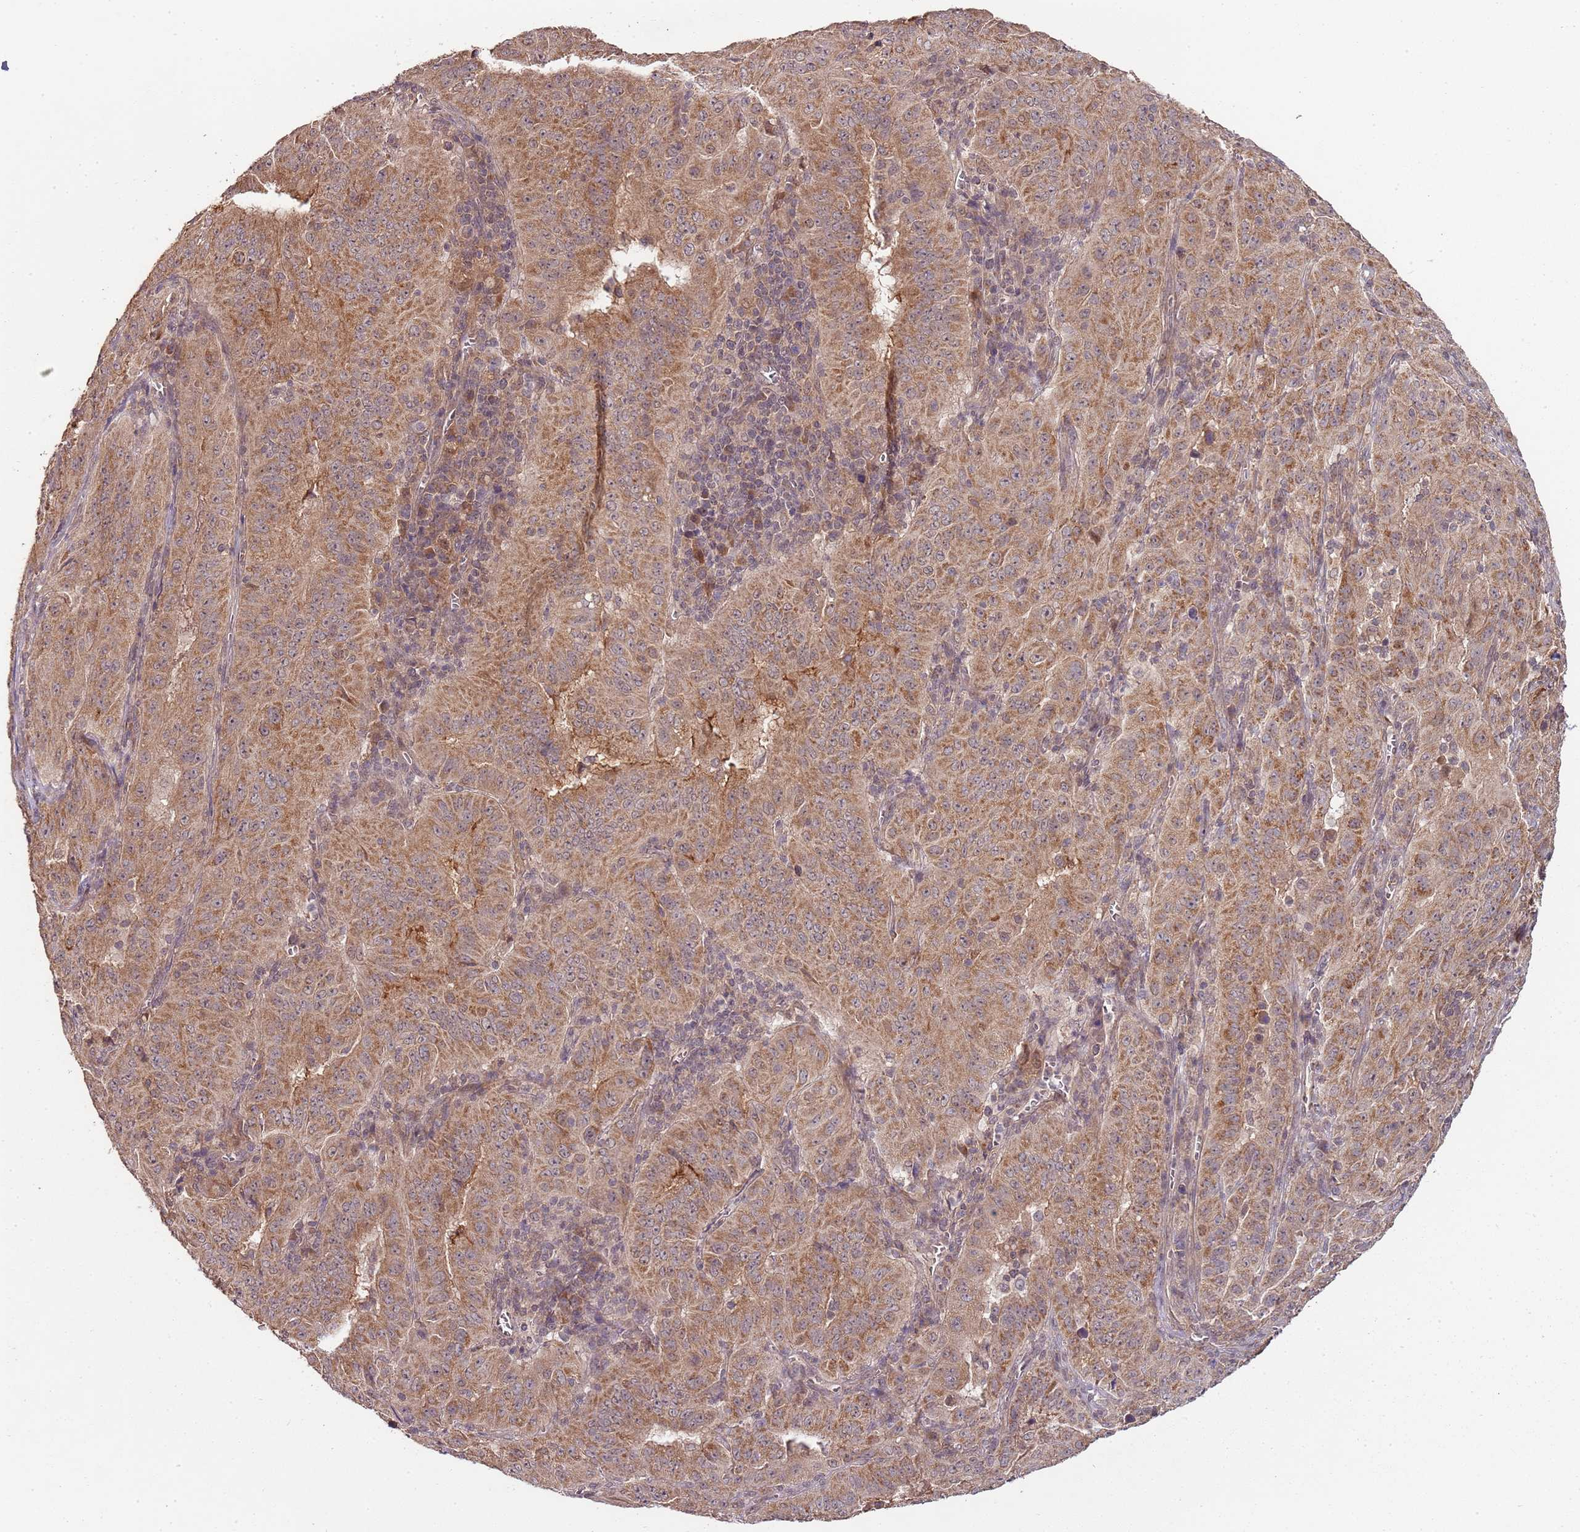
{"staining": {"intensity": "moderate", "quantity": ">75%", "location": "cytoplasmic/membranous"}, "tissue": "pancreatic cancer", "cell_type": "Tumor cells", "image_type": "cancer", "snomed": [{"axis": "morphology", "description": "Adenocarcinoma, NOS"}, {"axis": "topography", "description": "Pancreas"}], "caption": "Adenocarcinoma (pancreatic) stained with a brown dye demonstrates moderate cytoplasmic/membranous positive positivity in about >75% of tumor cells.", "gene": "LIN37", "patient": {"sex": "male", "age": 63}}